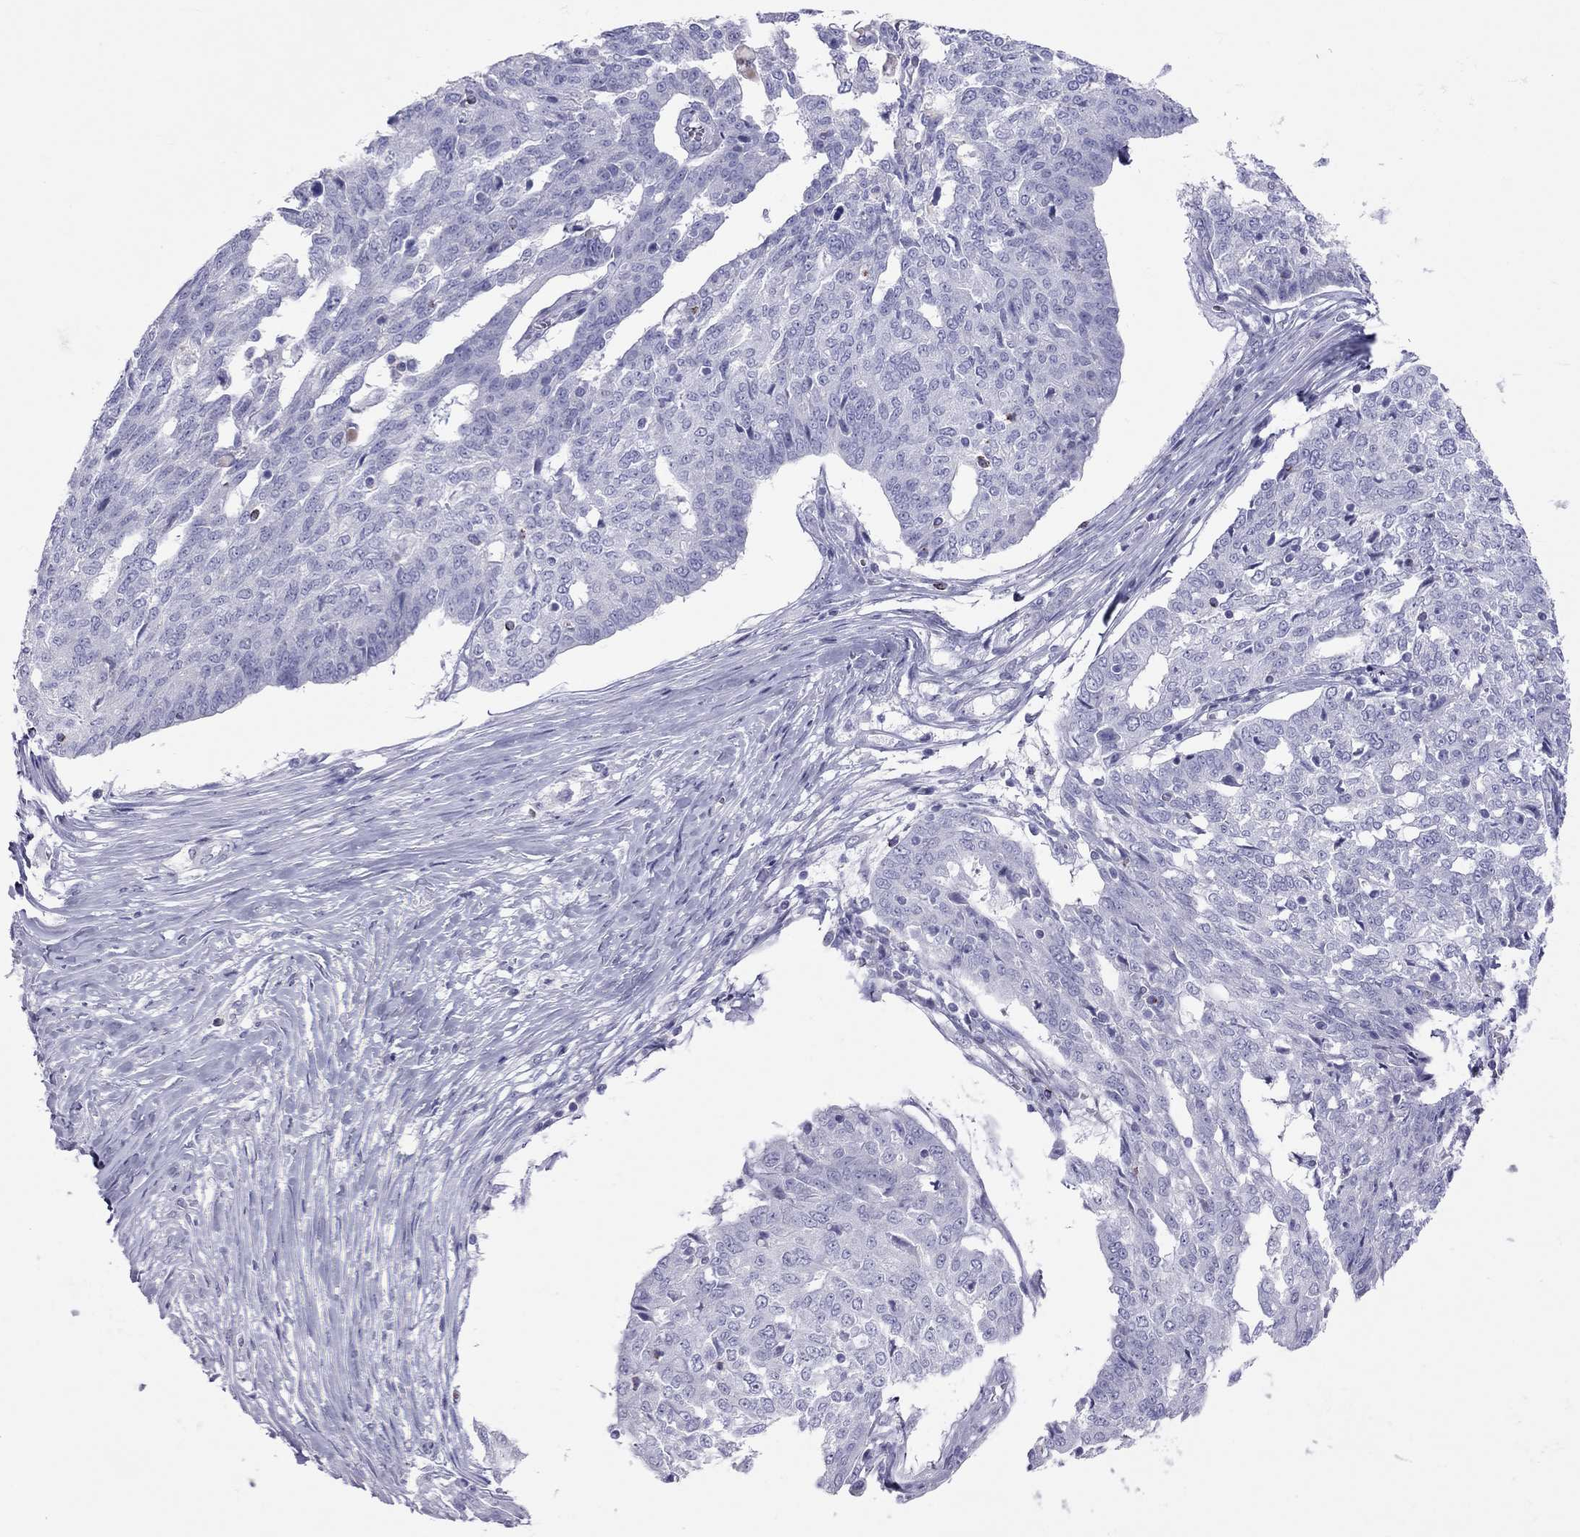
{"staining": {"intensity": "negative", "quantity": "none", "location": "none"}, "tissue": "ovarian cancer", "cell_type": "Tumor cells", "image_type": "cancer", "snomed": [{"axis": "morphology", "description": "Cystadenocarcinoma, serous, NOS"}, {"axis": "topography", "description": "Ovary"}], "caption": "IHC micrograph of ovarian cancer stained for a protein (brown), which shows no staining in tumor cells.", "gene": "STAG3", "patient": {"sex": "female", "age": 67}}